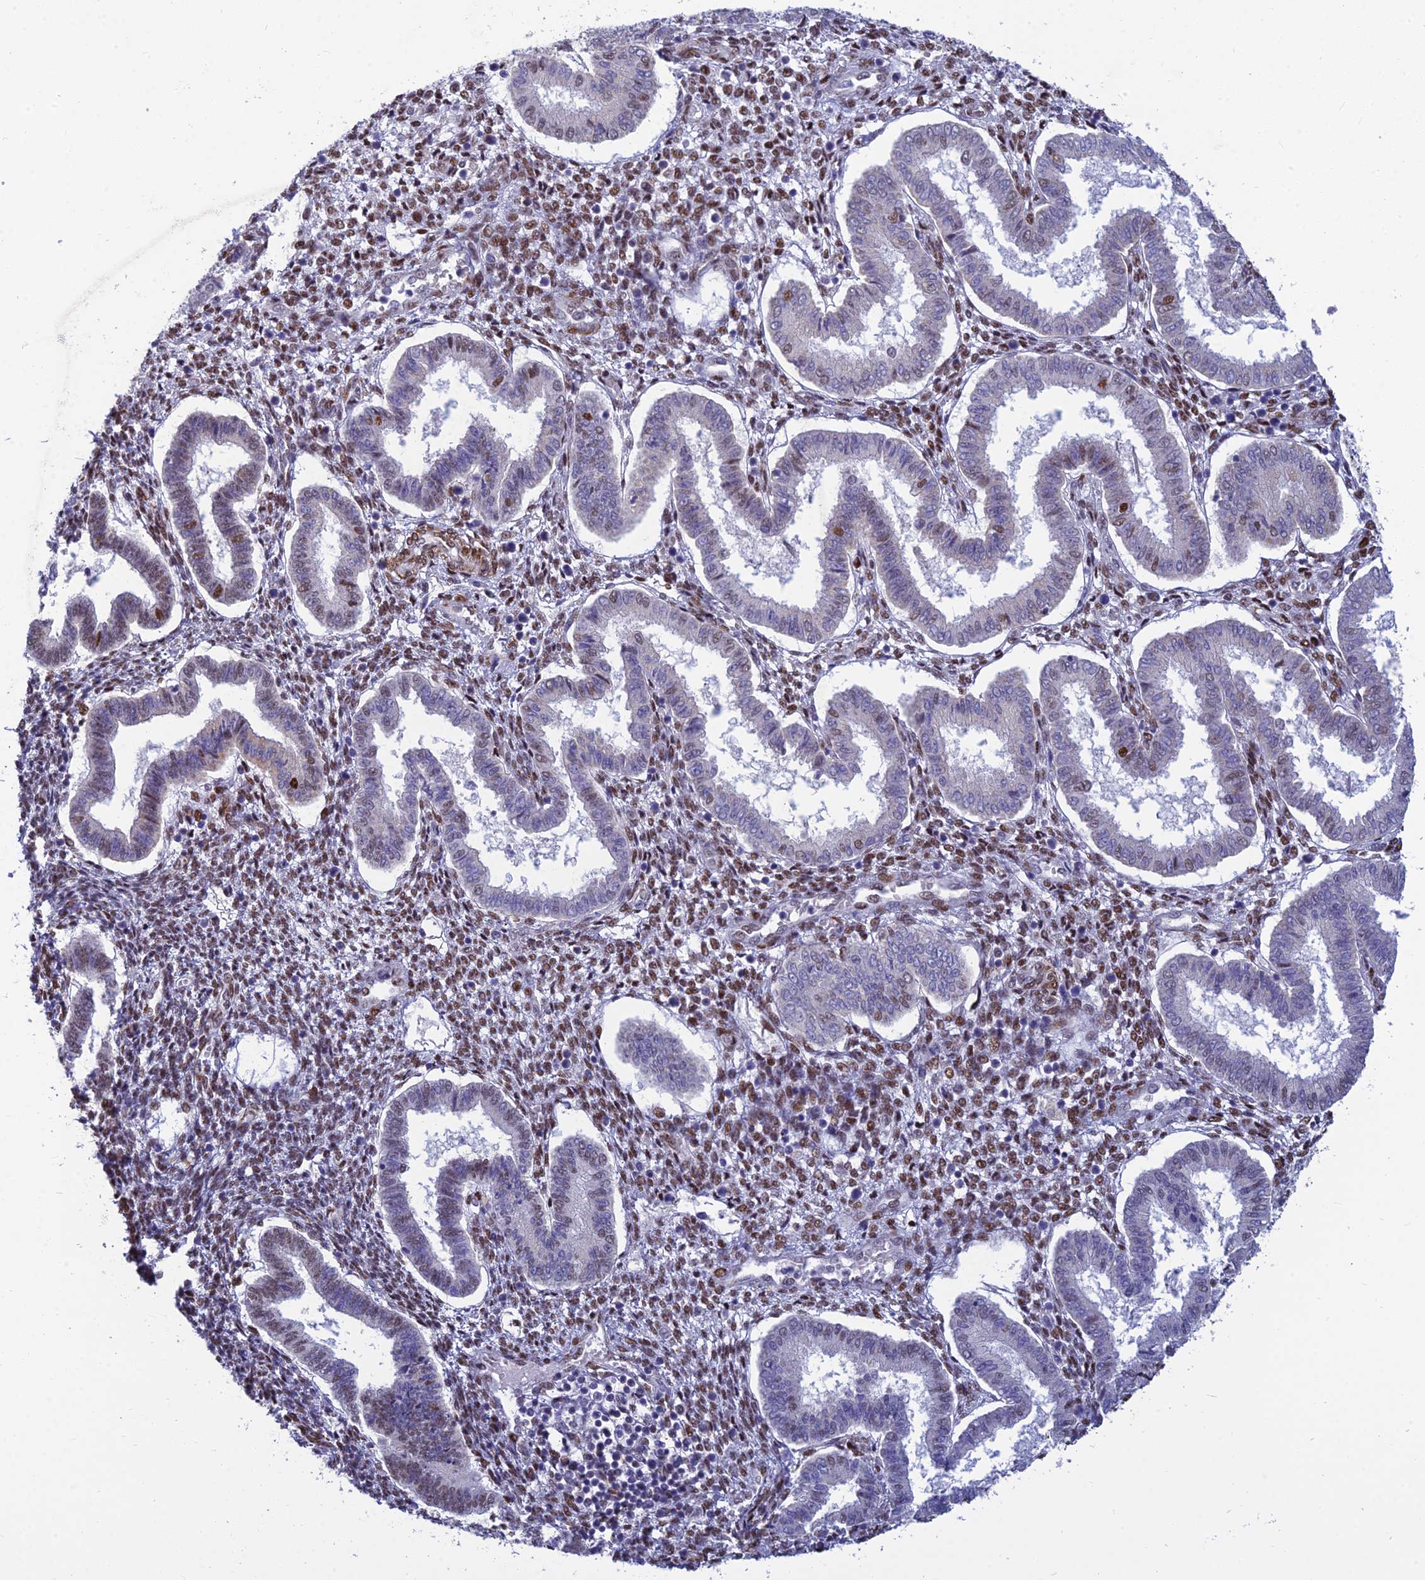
{"staining": {"intensity": "moderate", "quantity": "25%-75%", "location": "nuclear"}, "tissue": "endometrium", "cell_type": "Cells in endometrial stroma", "image_type": "normal", "snomed": [{"axis": "morphology", "description": "Normal tissue, NOS"}, {"axis": "topography", "description": "Endometrium"}], "caption": "A high-resolution photomicrograph shows immunohistochemistry (IHC) staining of unremarkable endometrium, which exhibits moderate nuclear positivity in about 25%-75% of cells in endometrial stroma.", "gene": "CLK4", "patient": {"sex": "female", "age": 24}}